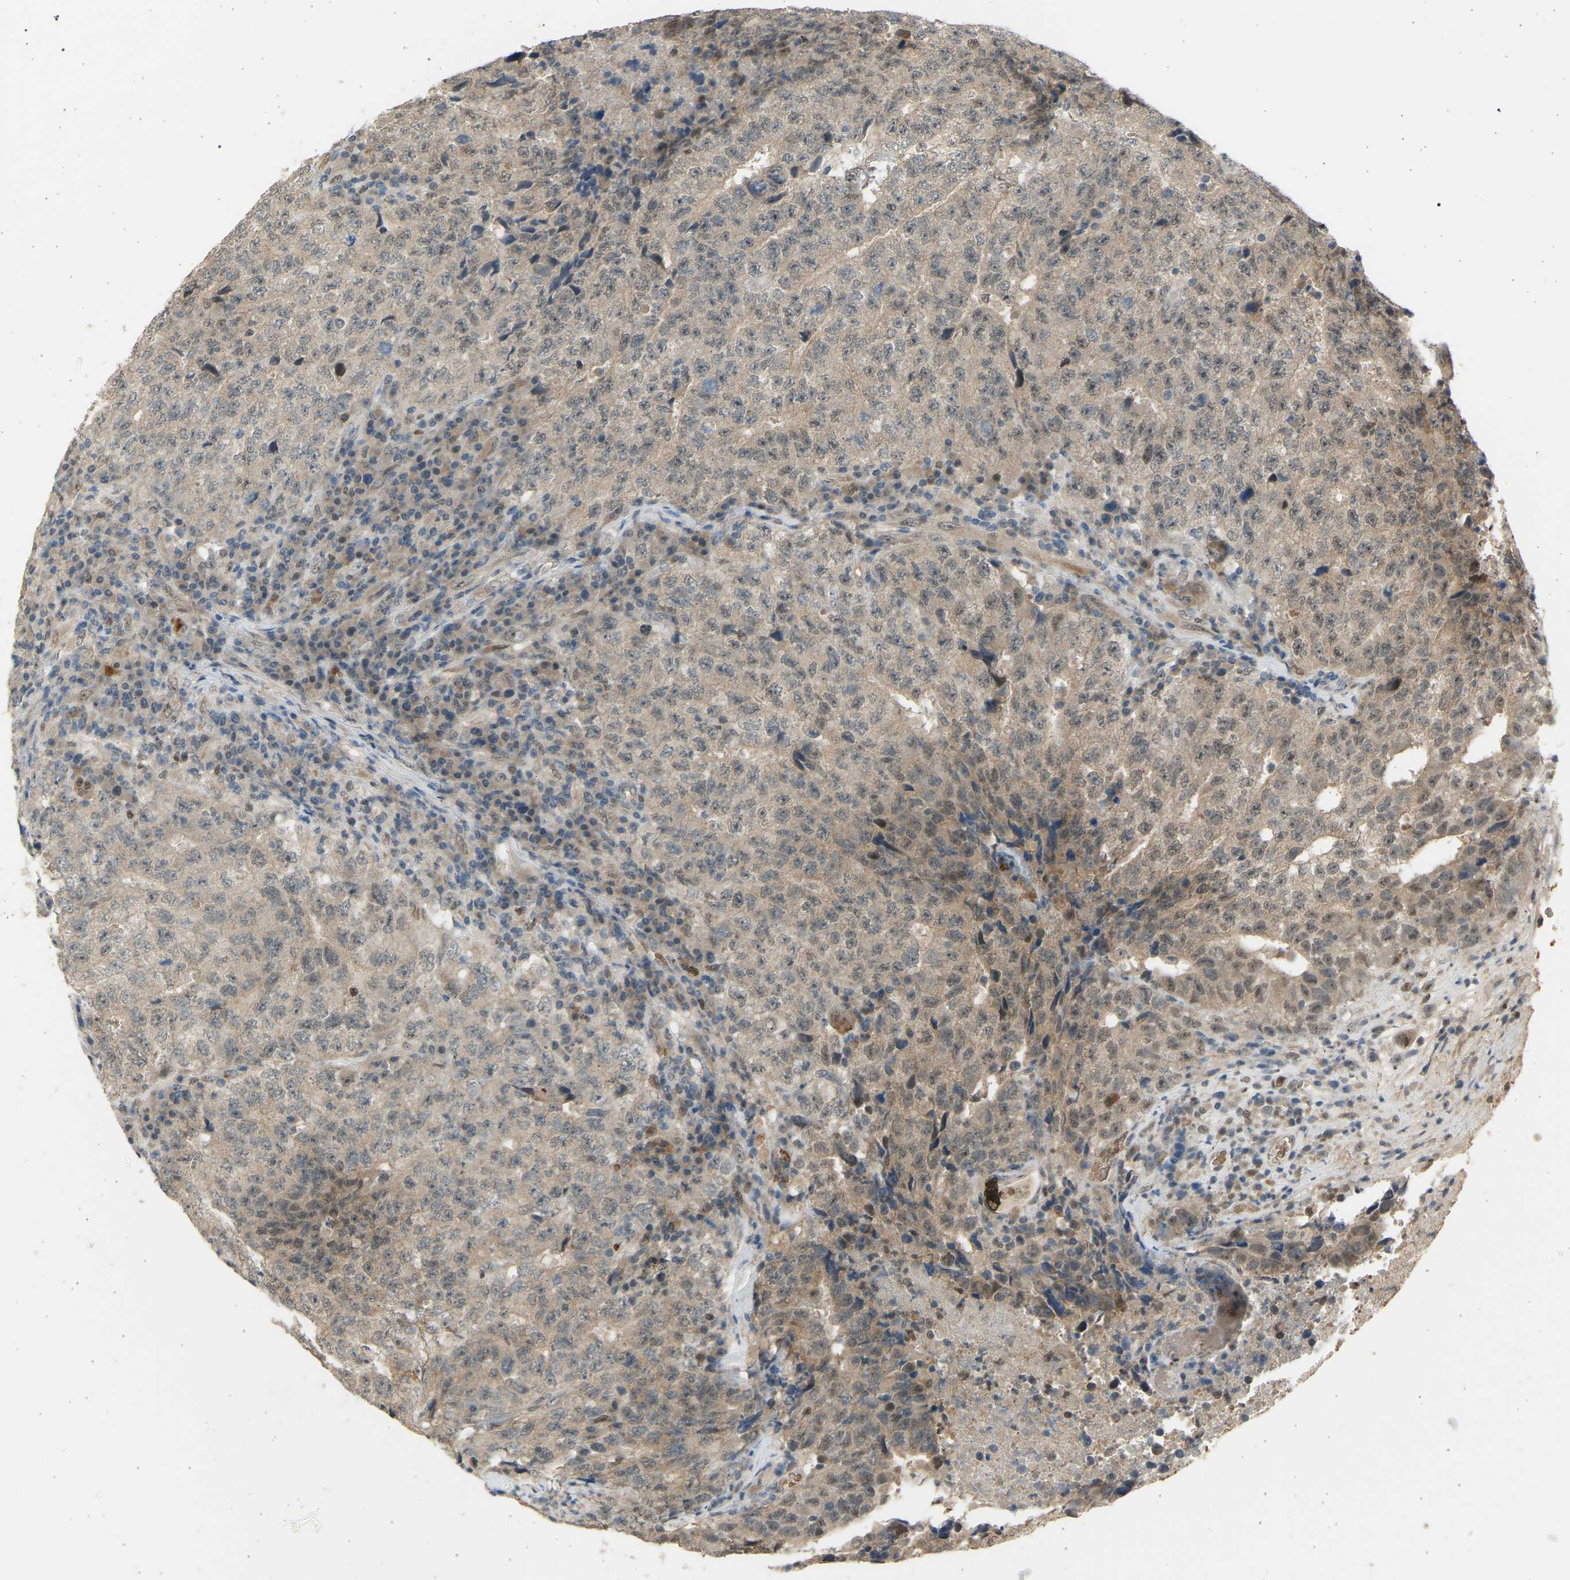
{"staining": {"intensity": "weak", "quantity": "<25%", "location": "nuclear"}, "tissue": "testis cancer", "cell_type": "Tumor cells", "image_type": "cancer", "snomed": [{"axis": "morphology", "description": "Necrosis, NOS"}, {"axis": "morphology", "description": "Carcinoma, Embryonal, NOS"}, {"axis": "topography", "description": "Testis"}], "caption": "Protein analysis of testis cancer (embryonal carcinoma) displays no significant staining in tumor cells.", "gene": "BIRC2", "patient": {"sex": "male", "age": 19}}